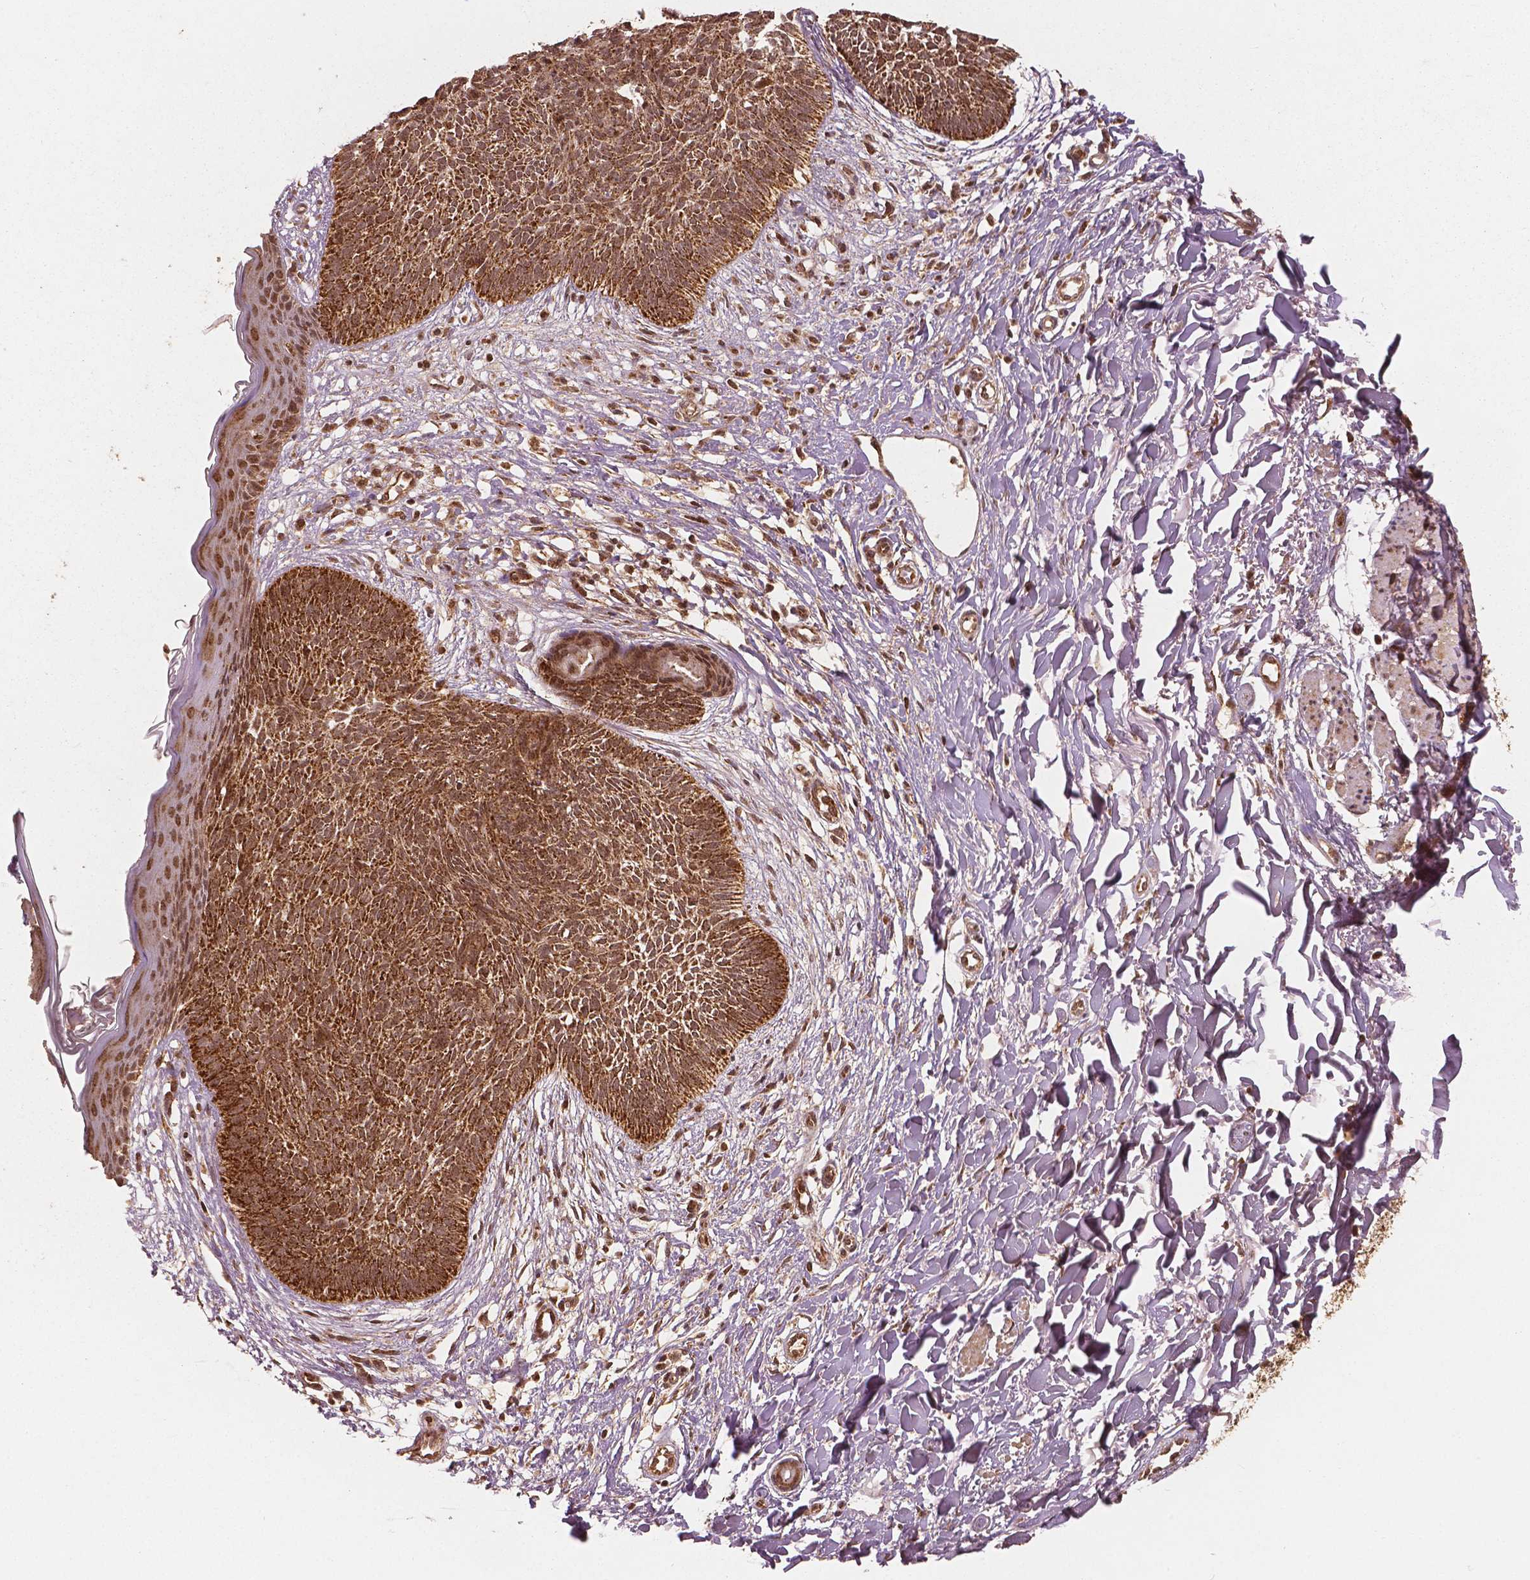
{"staining": {"intensity": "strong", "quantity": ">75%", "location": "cytoplasmic/membranous"}, "tissue": "skin cancer", "cell_type": "Tumor cells", "image_type": "cancer", "snomed": [{"axis": "morphology", "description": "Basal cell carcinoma"}, {"axis": "topography", "description": "Skin"}], "caption": "DAB immunohistochemical staining of human skin basal cell carcinoma demonstrates strong cytoplasmic/membranous protein expression in approximately >75% of tumor cells.", "gene": "PGAM5", "patient": {"sex": "female", "age": 84}}